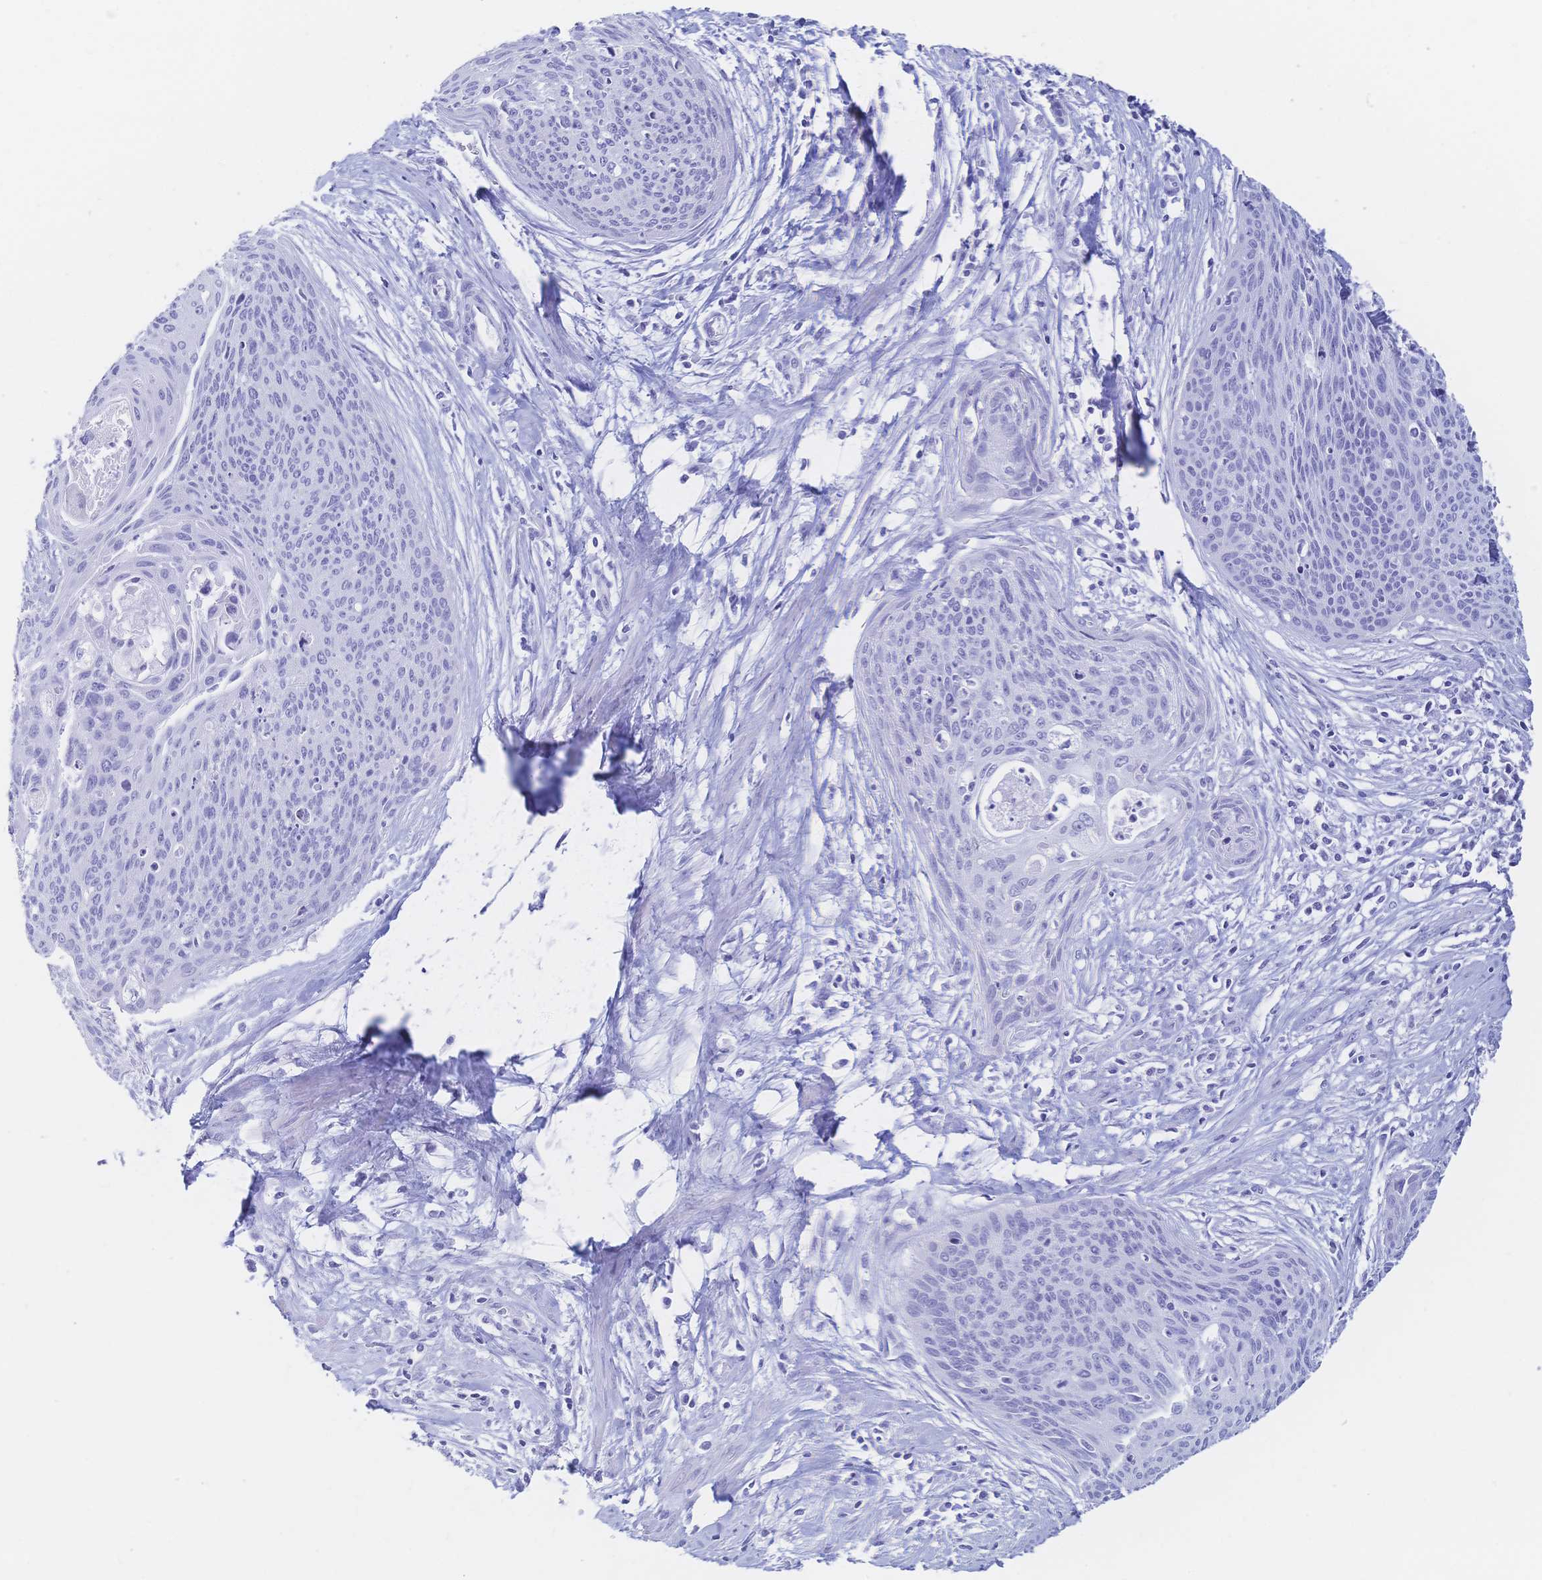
{"staining": {"intensity": "negative", "quantity": "none", "location": "none"}, "tissue": "cervical cancer", "cell_type": "Tumor cells", "image_type": "cancer", "snomed": [{"axis": "morphology", "description": "Squamous cell carcinoma, NOS"}, {"axis": "topography", "description": "Cervix"}], "caption": "Micrograph shows no protein staining in tumor cells of cervical cancer tissue.", "gene": "MEP1B", "patient": {"sex": "female", "age": 55}}